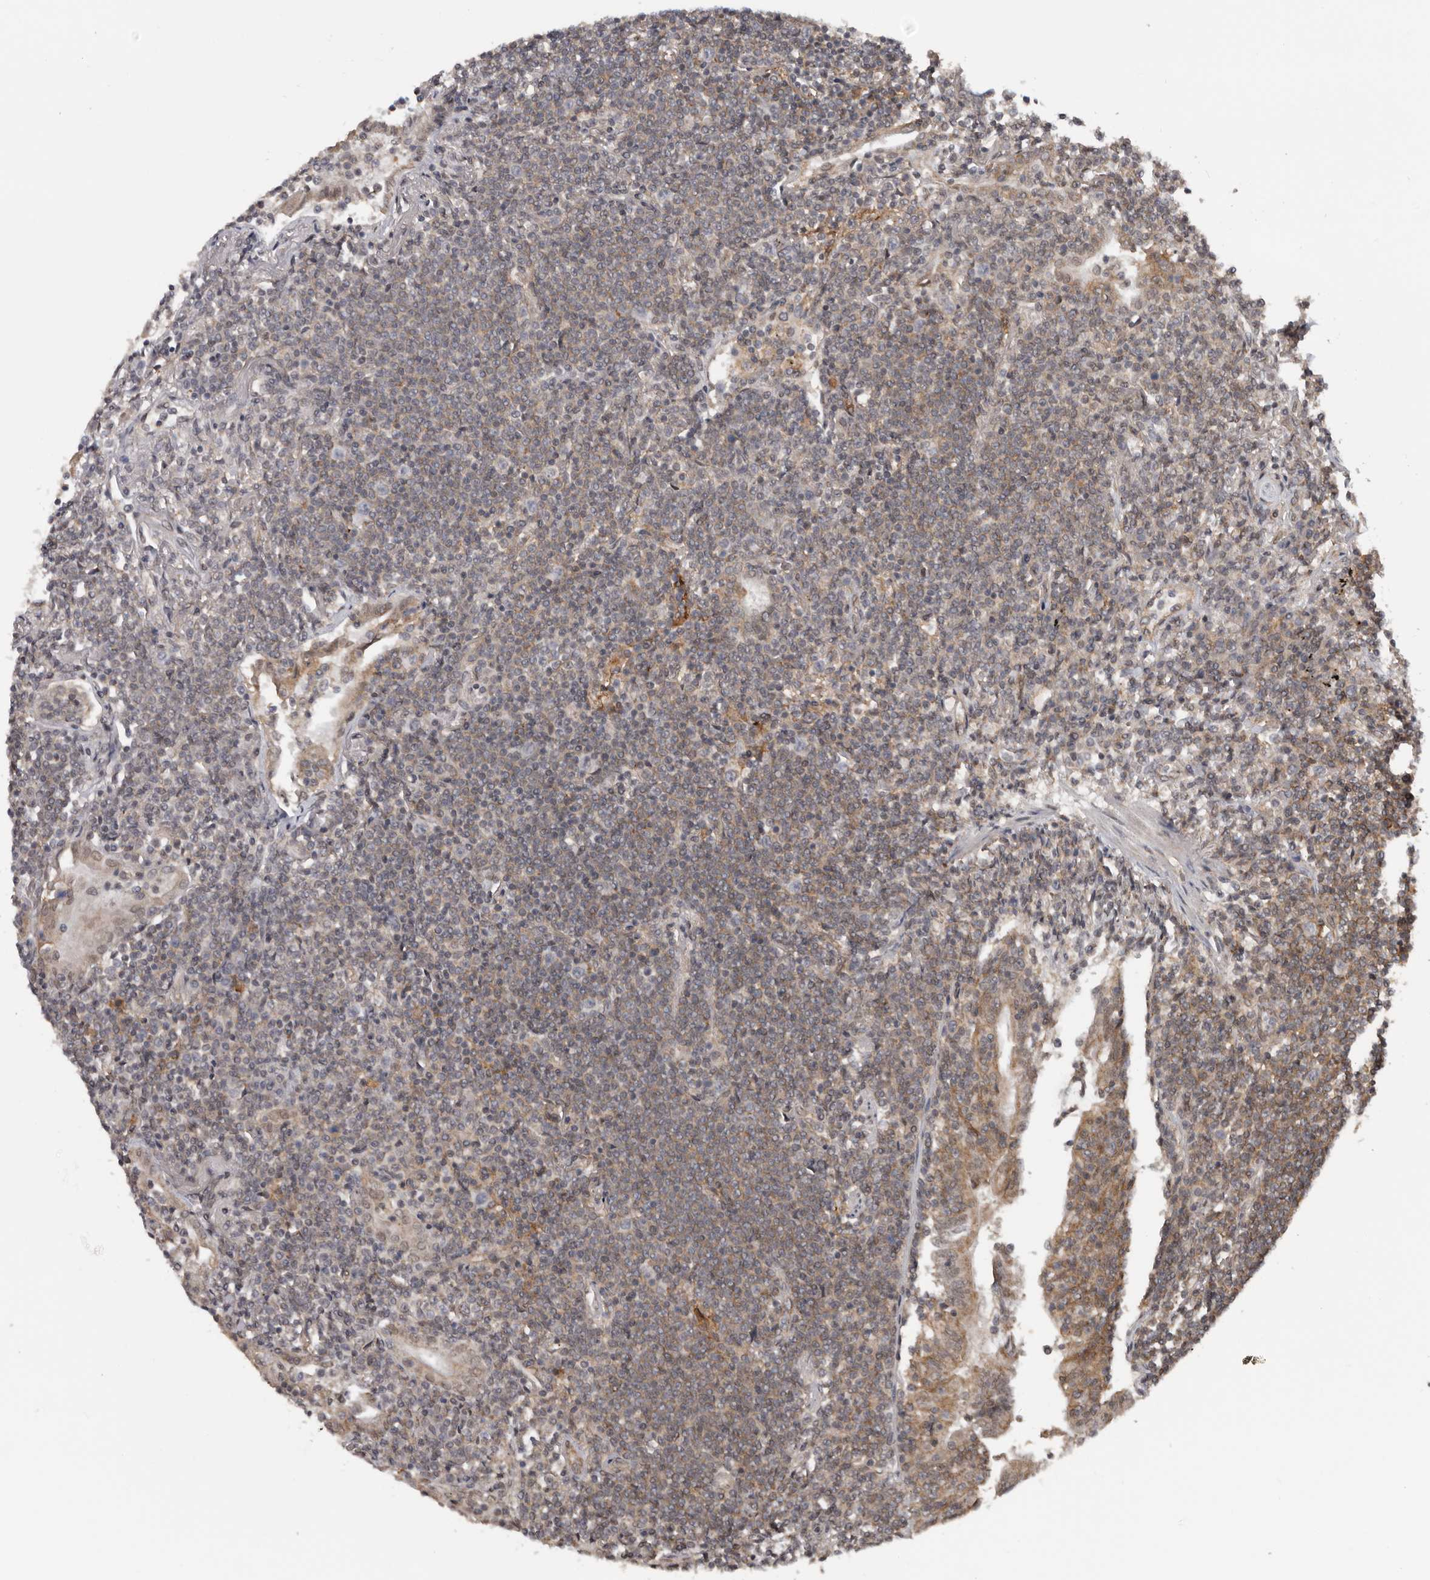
{"staining": {"intensity": "weak", "quantity": "25%-75%", "location": "cytoplasmic/membranous"}, "tissue": "lymphoma", "cell_type": "Tumor cells", "image_type": "cancer", "snomed": [{"axis": "morphology", "description": "Malignant lymphoma, non-Hodgkin's type, Low grade"}, {"axis": "topography", "description": "Lung"}], "caption": "IHC of human malignant lymphoma, non-Hodgkin's type (low-grade) exhibits low levels of weak cytoplasmic/membranous positivity in about 25%-75% of tumor cells.", "gene": "MOGAT2", "patient": {"sex": "female", "age": 71}}